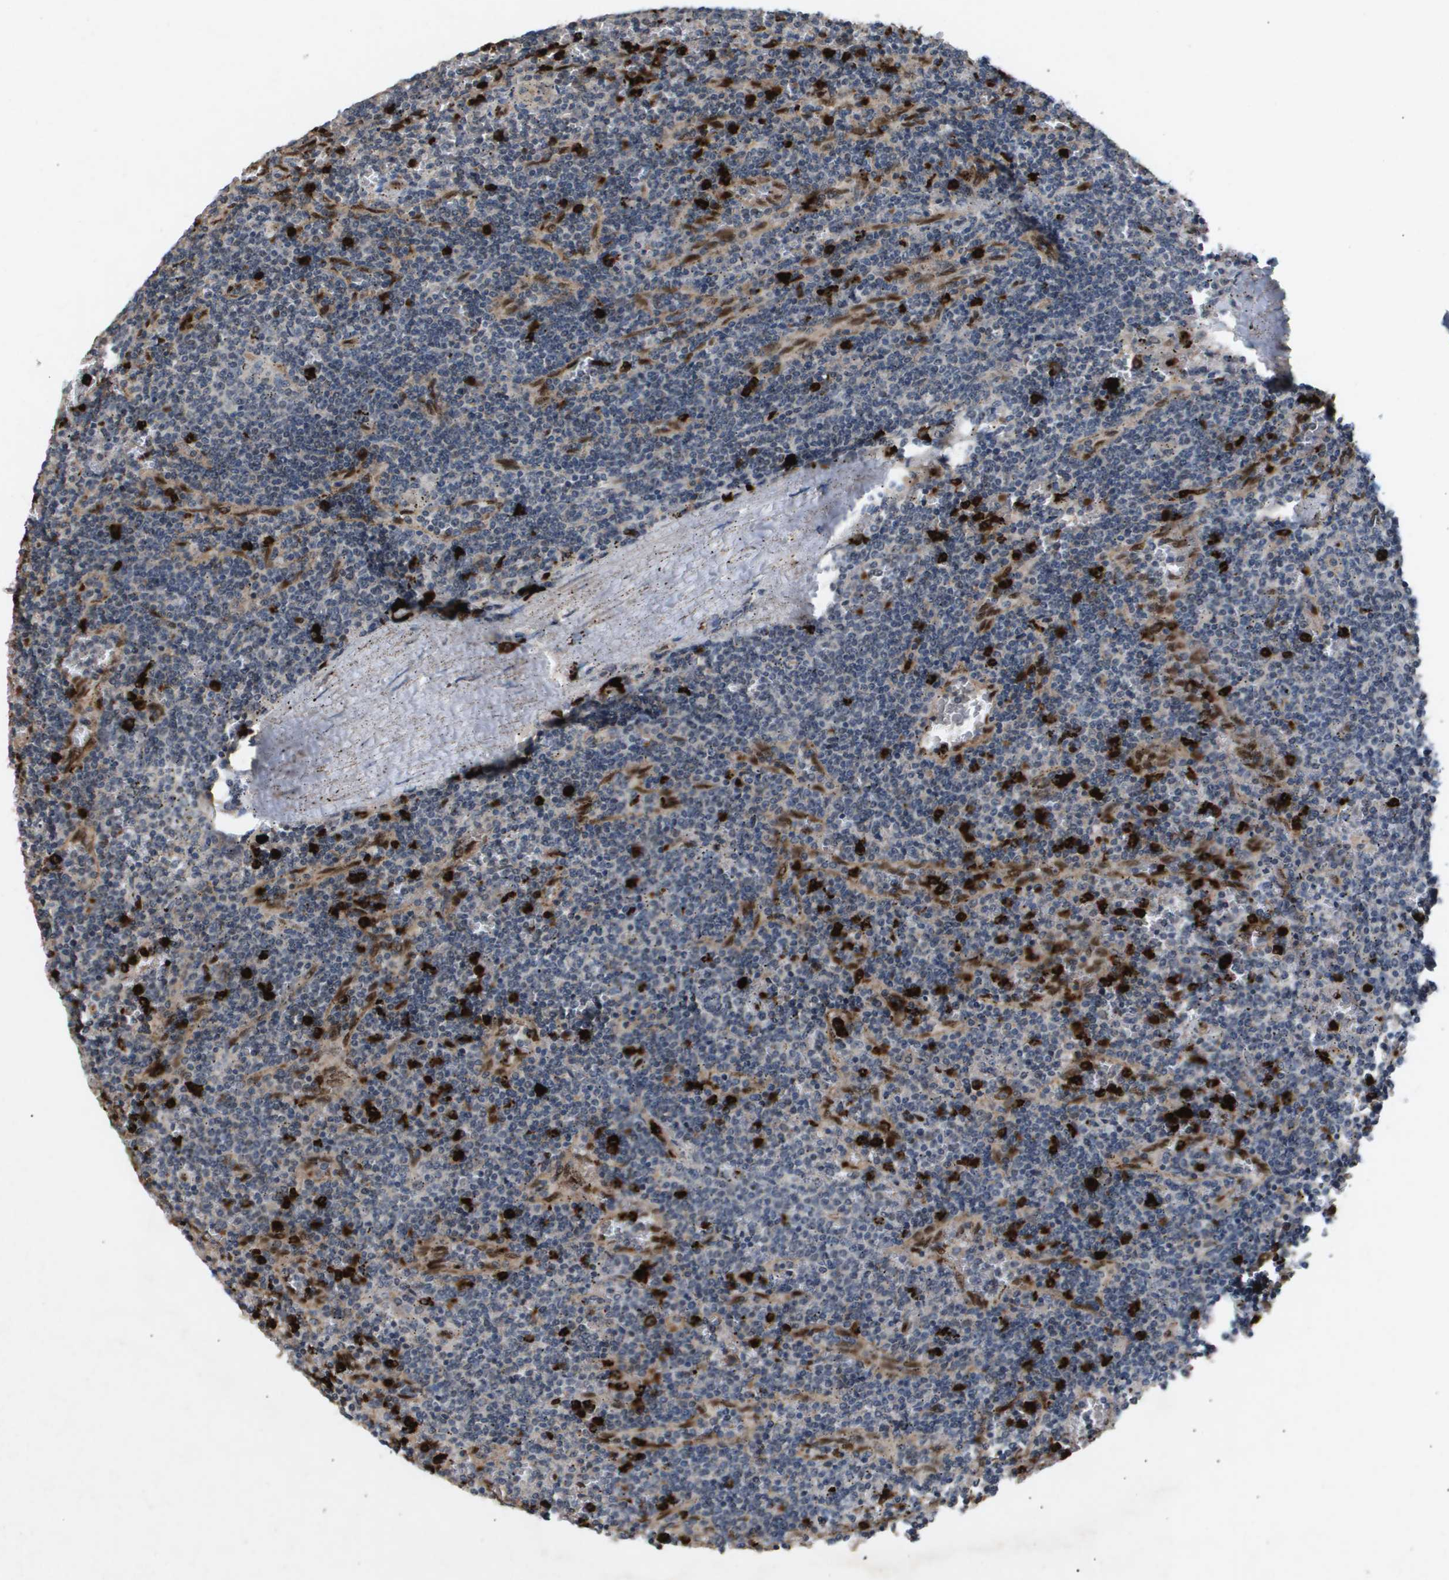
{"staining": {"intensity": "negative", "quantity": "none", "location": "none"}, "tissue": "lymphoma", "cell_type": "Tumor cells", "image_type": "cancer", "snomed": [{"axis": "morphology", "description": "Malignant lymphoma, non-Hodgkin's type, Low grade"}, {"axis": "topography", "description": "Spleen"}], "caption": "This is a micrograph of immunohistochemistry staining of lymphoma, which shows no positivity in tumor cells. Brightfield microscopy of immunohistochemistry stained with DAB (brown) and hematoxylin (blue), captured at high magnification.", "gene": "ERG", "patient": {"sex": "female", "age": 50}}